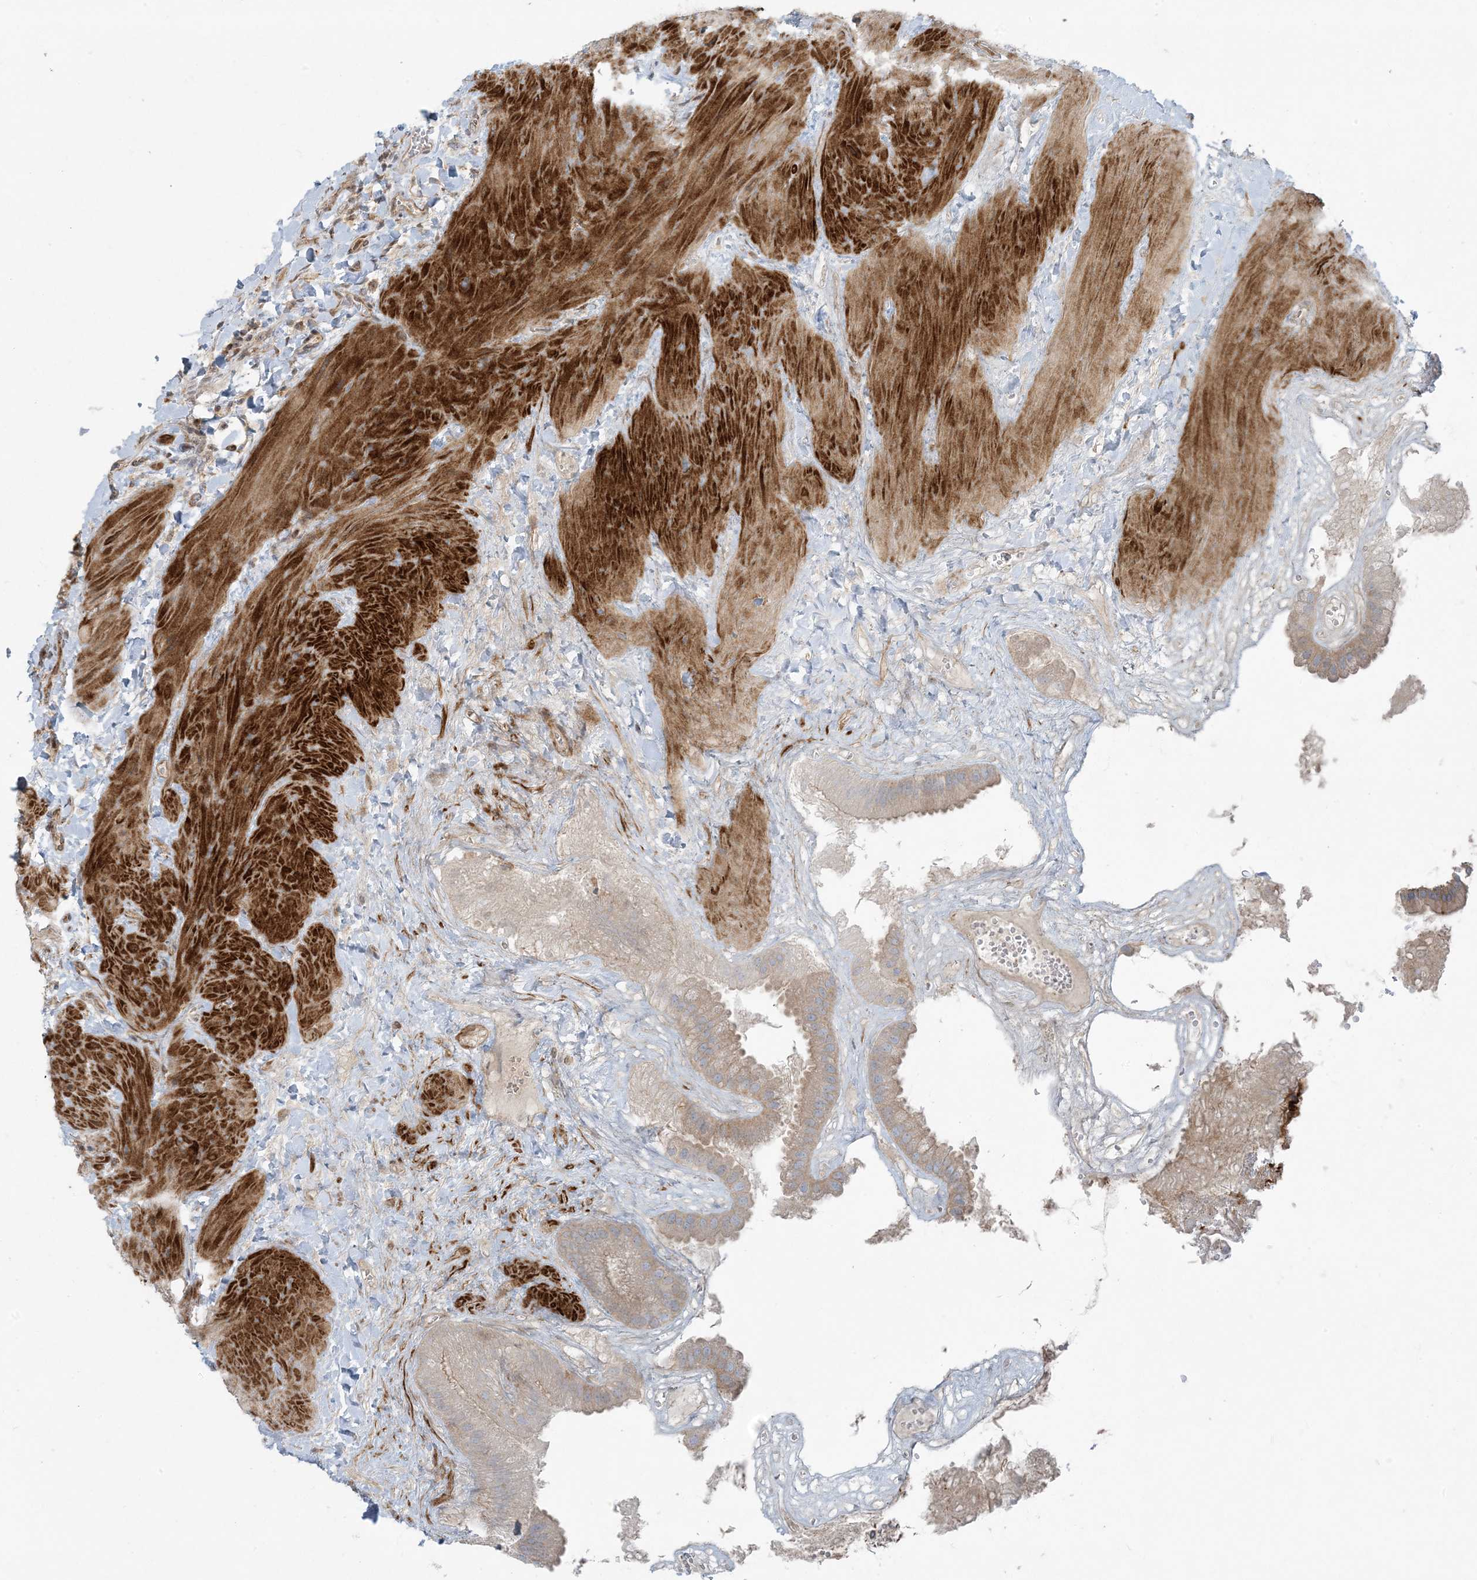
{"staining": {"intensity": "moderate", "quantity": ">75%", "location": "cytoplasmic/membranous"}, "tissue": "gallbladder", "cell_type": "Glandular cells", "image_type": "normal", "snomed": [{"axis": "morphology", "description": "Normal tissue, NOS"}, {"axis": "topography", "description": "Gallbladder"}], "caption": "Benign gallbladder was stained to show a protein in brown. There is medium levels of moderate cytoplasmic/membranous staining in approximately >75% of glandular cells. The protein of interest is shown in brown color, while the nuclei are stained blue.", "gene": "PIK3R4", "patient": {"sex": "male", "age": 55}}